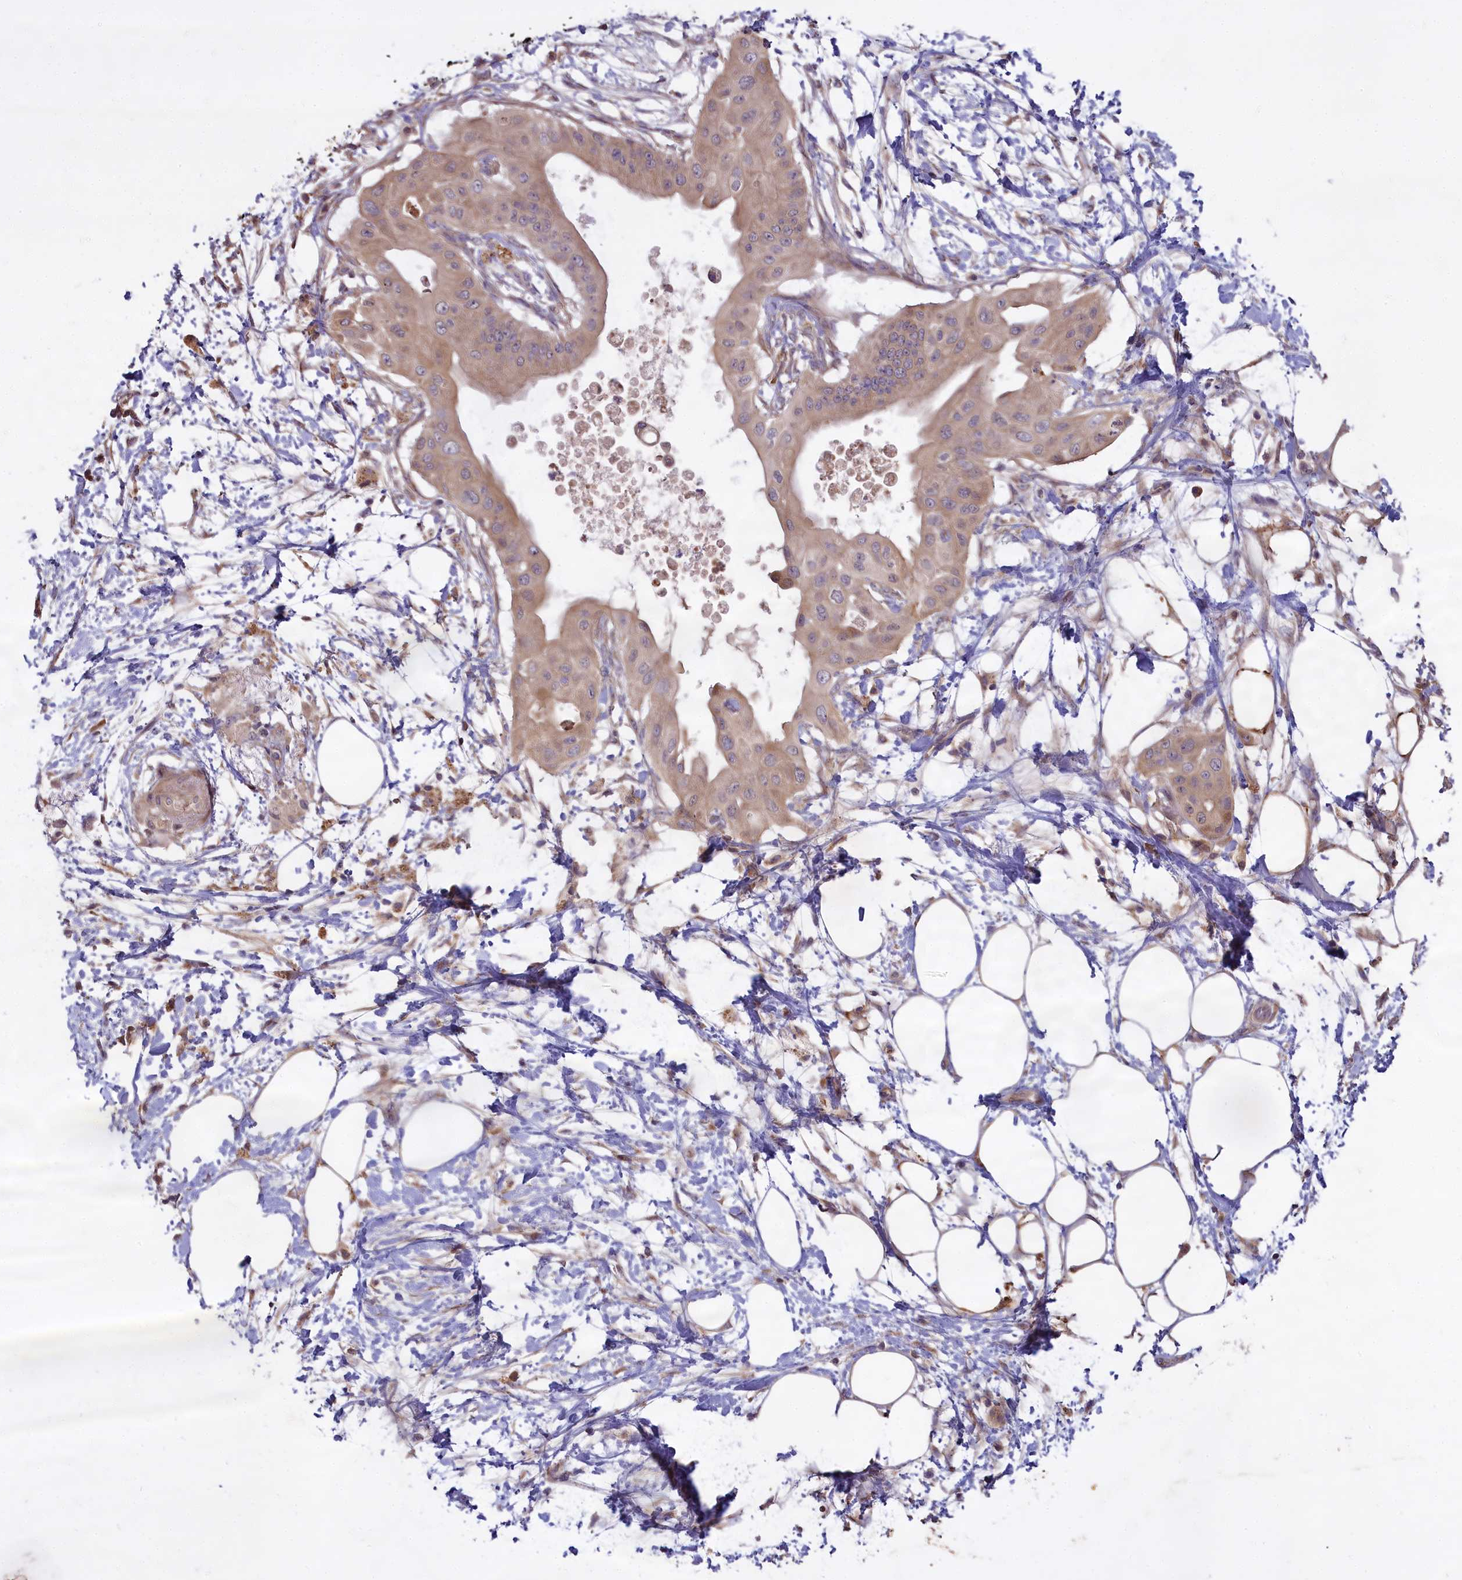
{"staining": {"intensity": "weak", "quantity": ">75%", "location": "cytoplasmic/membranous"}, "tissue": "pancreatic cancer", "cell_type": "Tumor cells", "image_type": "cancer", "snomed": [{"axis": "morphology", "description": "Adenocarcinoma, NOS"}, {"axis": "topography", "description": "Pancreas"}], "caption": "DAB immunohistochemical staining of pancreatic cancer (adenocarcinoma) exhibits weak cytoplasmic/membranous protein expression in approximately >75% of tumor cells.", "gene": "MEMO1", "patient": {"sex": "male", "age": 68}}